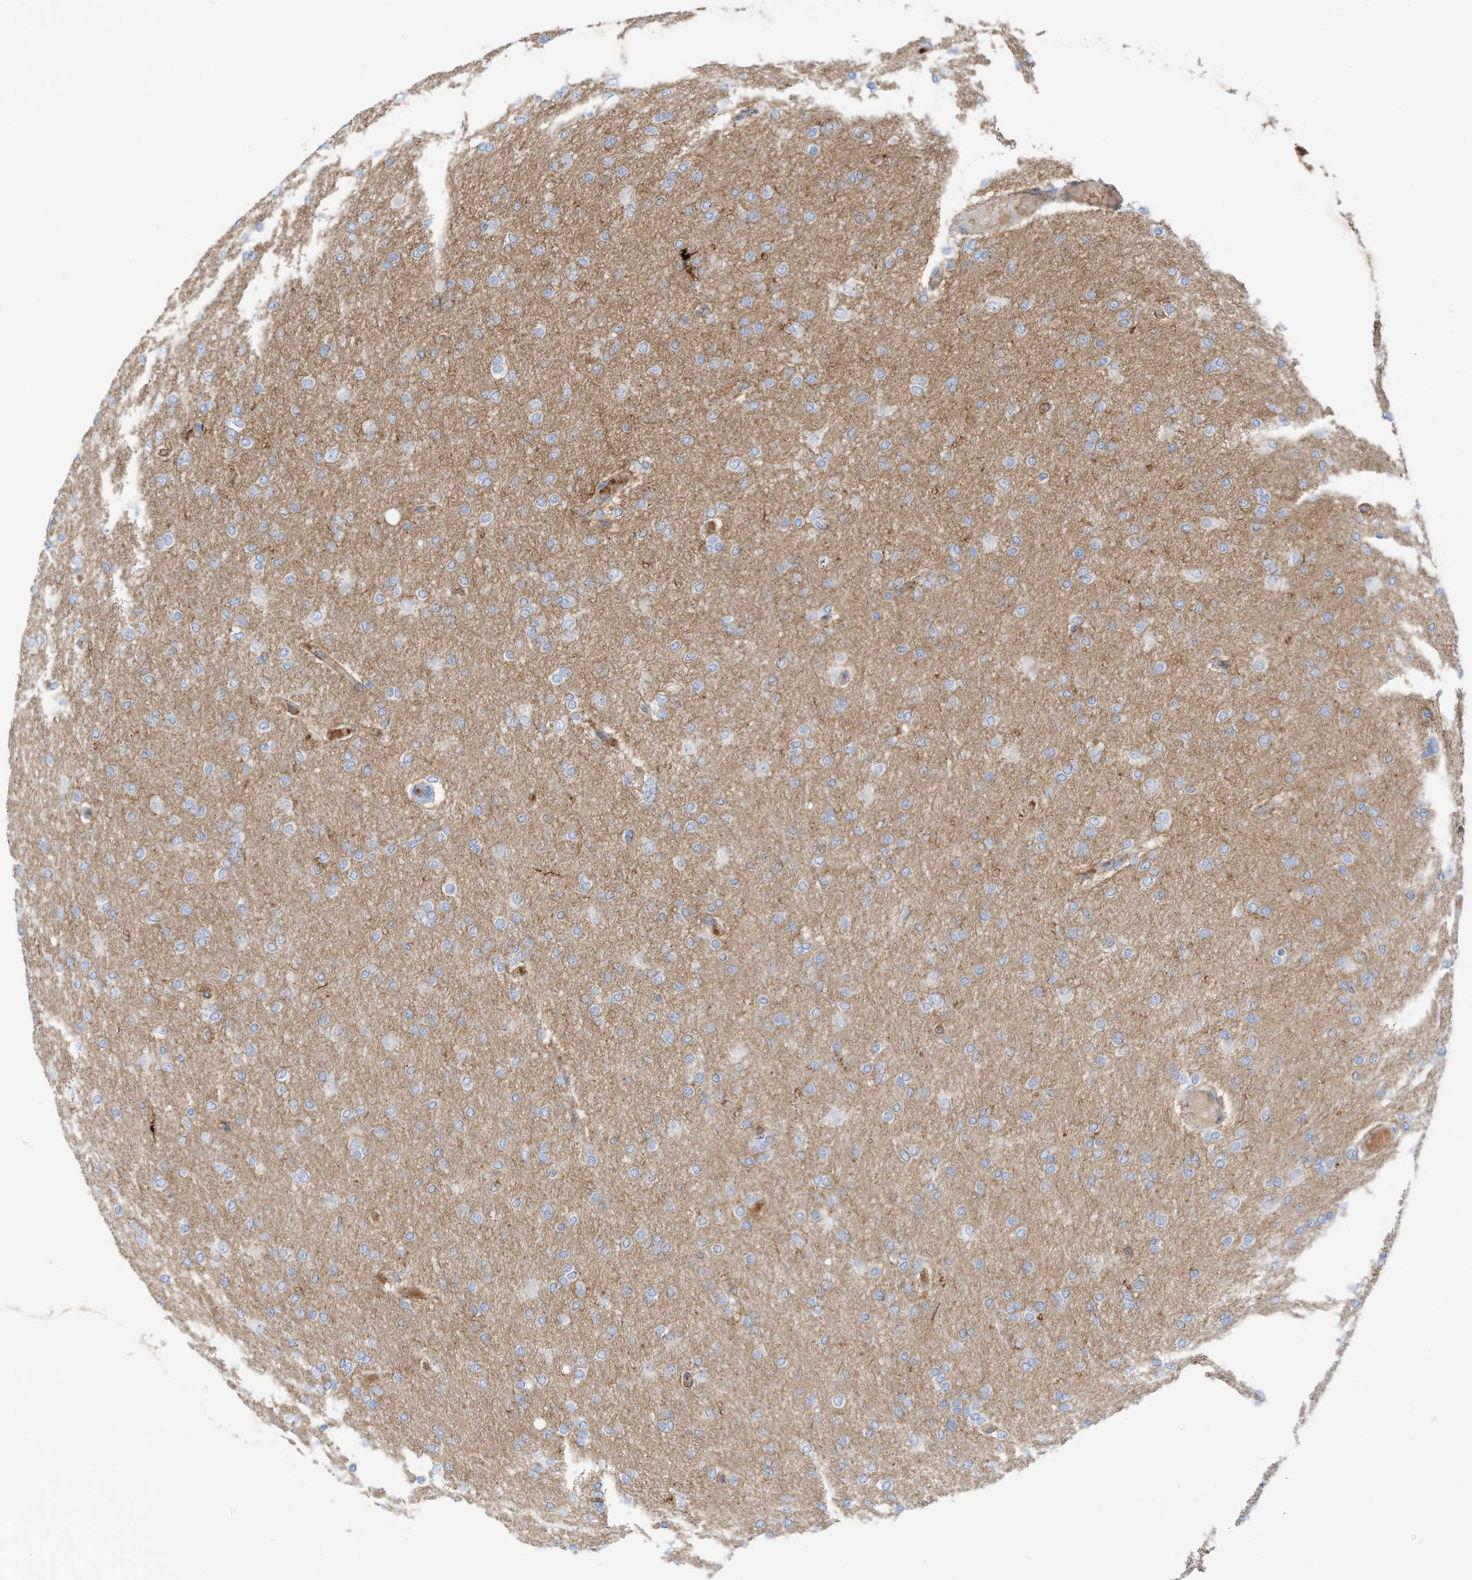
{"staining": {"intensity": "negative", "quantity": "none", "location": "none"}, "tissue": "glioma", "cell_type": "Tumor cells", "image_type": "cancer", "snomed": [{"axis": "morphology", "description": "Glioma, malignant, High grade"}, {"axis": "topography", "description": "Cerebral cortex"}], "caption": "Immunohistochemistry (IHC) image of neoplastic tissue: human glioma stained with DAB (3,3'-diaminobenzidine) demonstrates no significant protein expression in tumor cells. (Brightfield microscopy of DAB (3,3'-diaminobenzidine) immunohistochemistry (IHC) at high magnification).", "gene": "TXNDC9", "patient": {"sex": "female", "age": 36}}